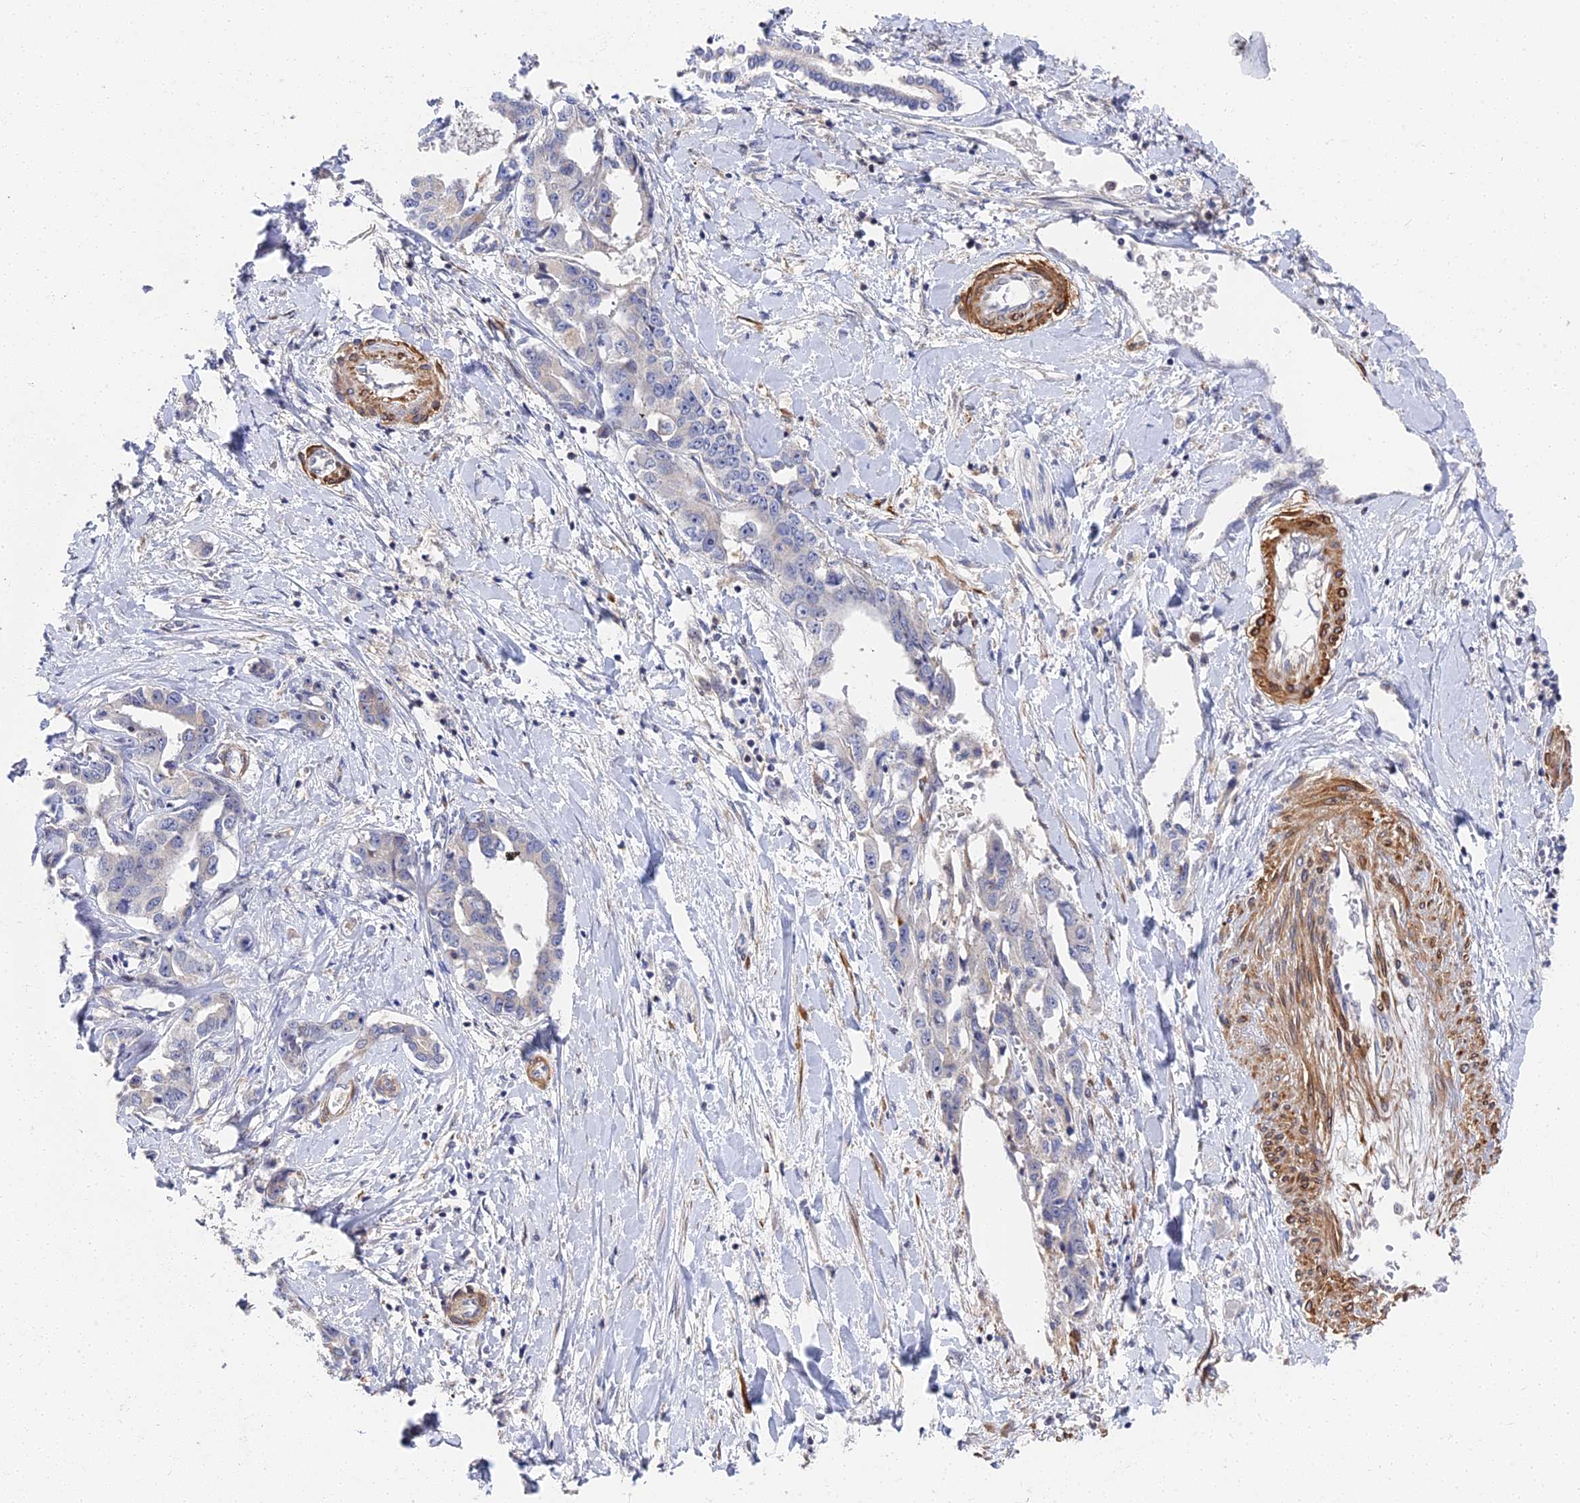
{"staining": {"intensity": "negative", "quantity": "none", "location": "none"}, "tissue": "liver cancer", "cell_type": "Tumor cells", "image_type": "cancer", "snomed": [{"axis": "morphology", "description": "Cholangiocarcinoma"}, {"axis": "topography", "description": "Liver"}], "caption": "The immunohistochemistry photomicrograph has no significant positivity in tumor cells of liver cholangiocarcinoma tissue.", "gene": "CCDC113", "patient": {"sex": "male", "age": 59}}